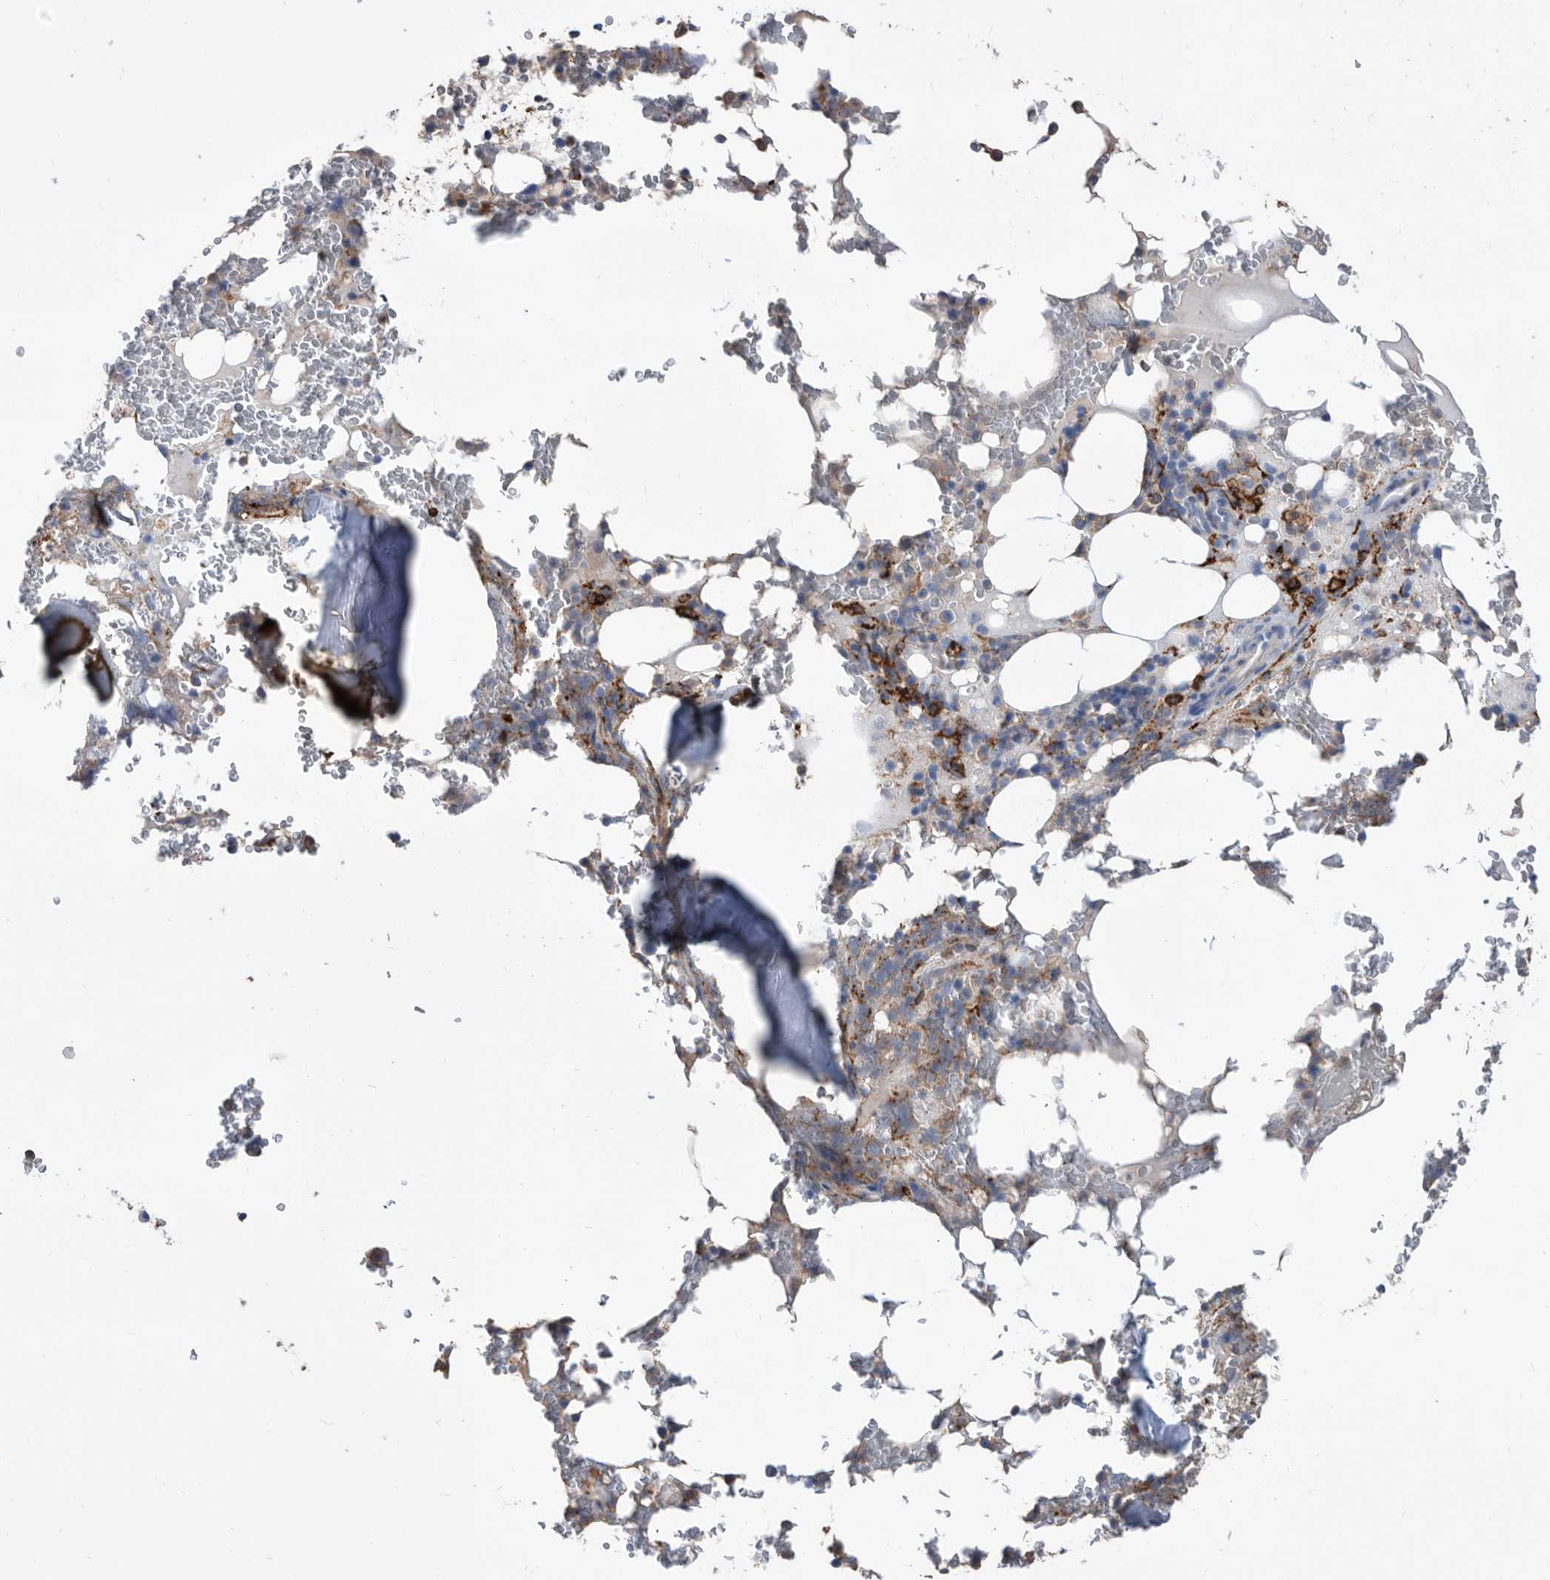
{"staining": {"intensity": "moderate", "quantity": "<25%", "location": "cytoplasmic/membranous"}, "tissue": "bone marrow", "cell_type": "Hematopoietic cells", "image_type": "normal", "snomed": [{"axis": "morphology", "description": "Normal tissue, NOS"}, {"axis": "topography", "description": "Bone marrow"}], "caption": "Immunohistochemistry (DAB (3,3'-diaminobenzidine)) staining of unremarkable human bone marrow displays moderate cytoplasmic/membranous protein positivity in approximately <25% of hematopoietic cells.", "gene": "MS4A4A", "patient": {"sex": "male", "age": 58}}